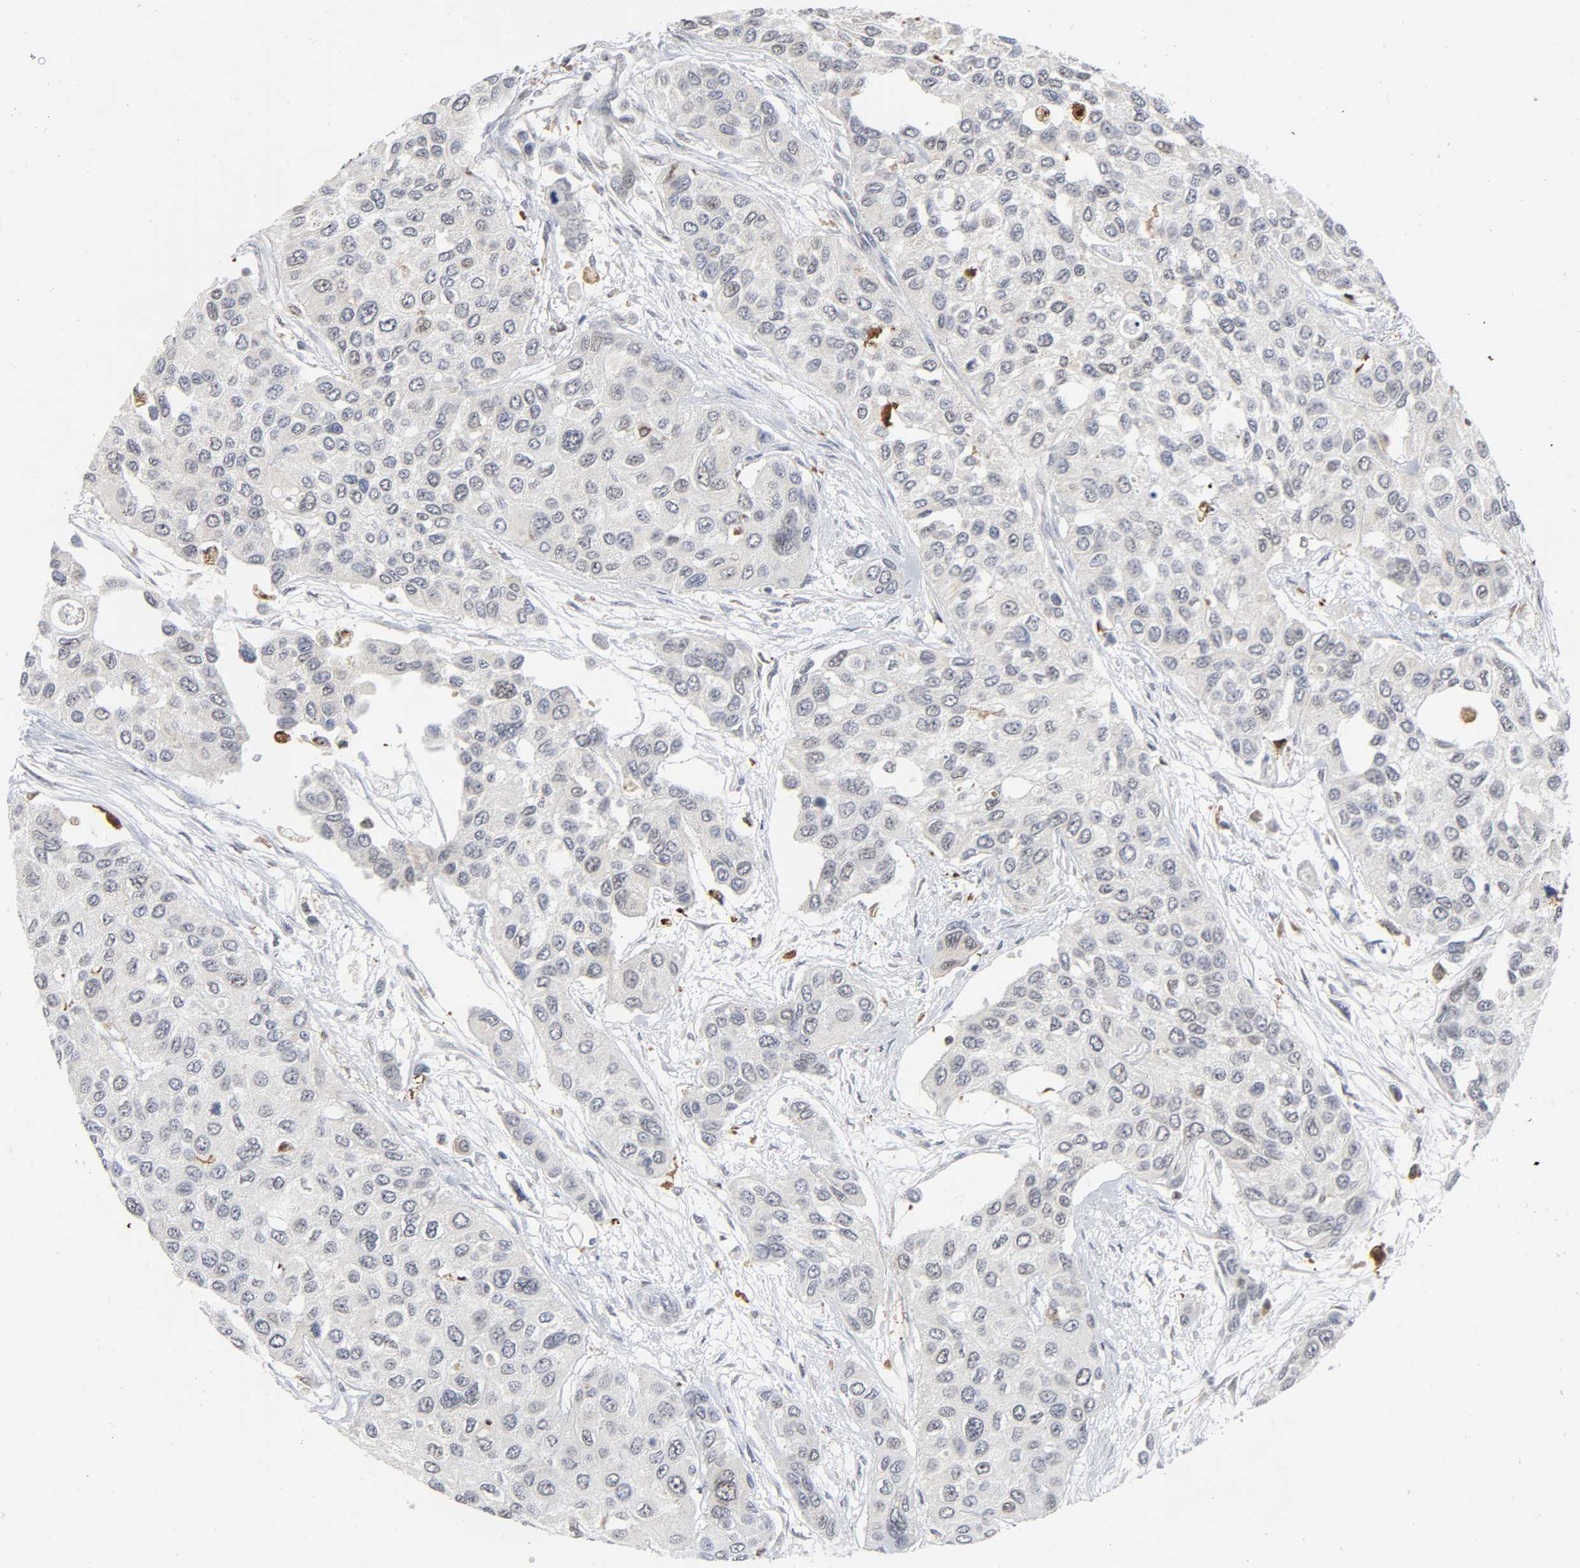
{"staining": {"intensity": "negative", "quantity": "none", "location": "none"}, "tissue": "urothelial cancer", "cell_type": "Tumor cells", "image_type": "cancer", "snomed": [{"axis": "morphology", "description": "Urothelial carcinoma, High grade"}, {"axis": "topography", "description": "Urinary bladder"}], "caption": "Tumor cells show no significant protein staining in urothelial carcinoma (high-grade).", "gene": "KAT2B", "patient": {"sex": "female", "age": 56}}